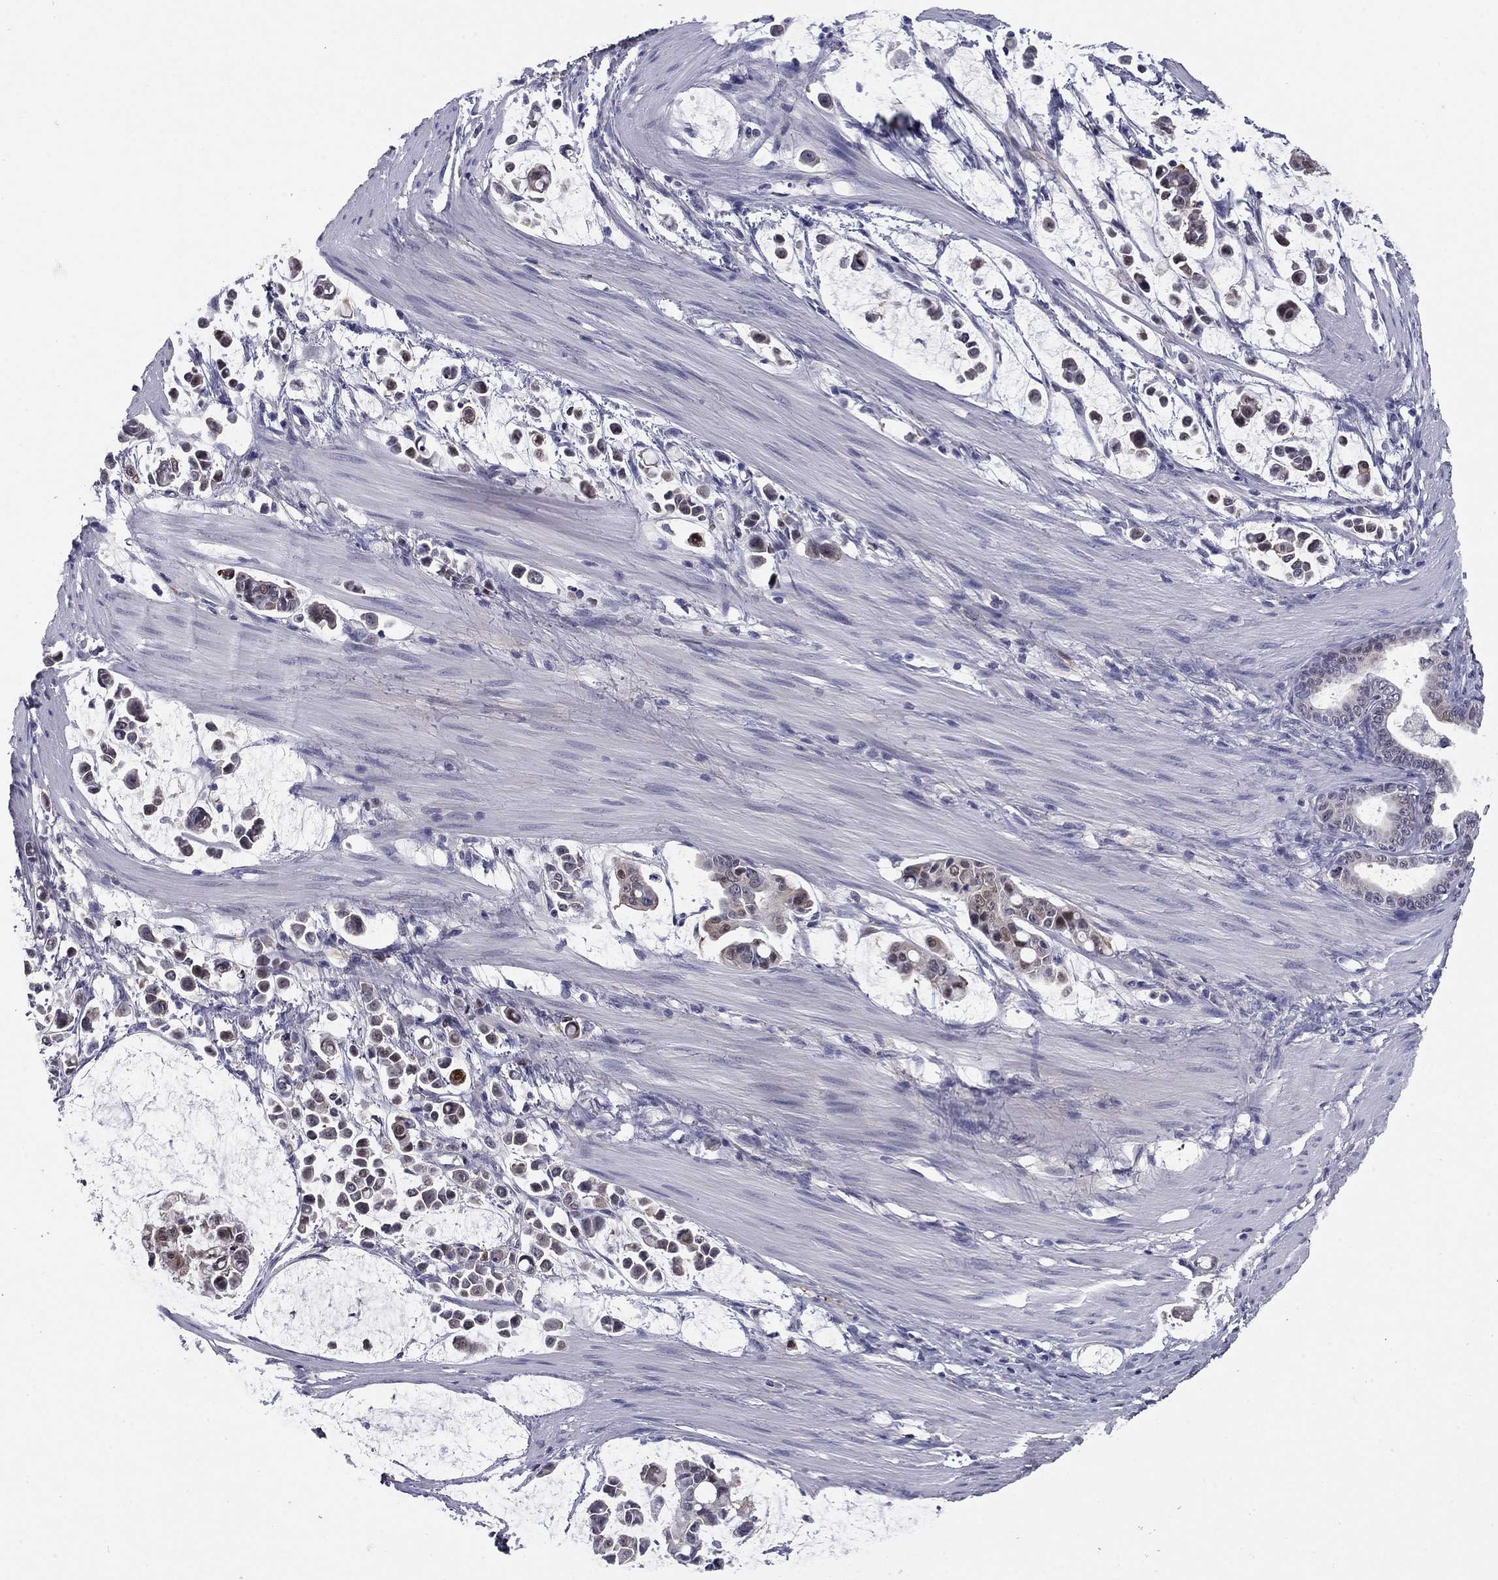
{"staining": {"intensity": "weak", "quantity": "<25%", "location": "cytoplasmic/membranous,nuclear"}, "tissue": "stomach cancer", "cell_type": "Tumor cells", "image_type": "cancer", "snomed": [{"axis": "morphology", "description": "Adenocarcinoma, NOS"}, {"axis": "topography", "description": "Stomach"}], "caption": "Protein analysis of adenocarcinoma (stomach) reveals no significant expression in tumor cells. The staining was performed using DAB to visualize the protein expression in brown, while the nuclei were stained in blue with hematoxylin (Magnification: 20x).", "gene": "REXO5", "patient": {"sex": "male", "age": 82}}